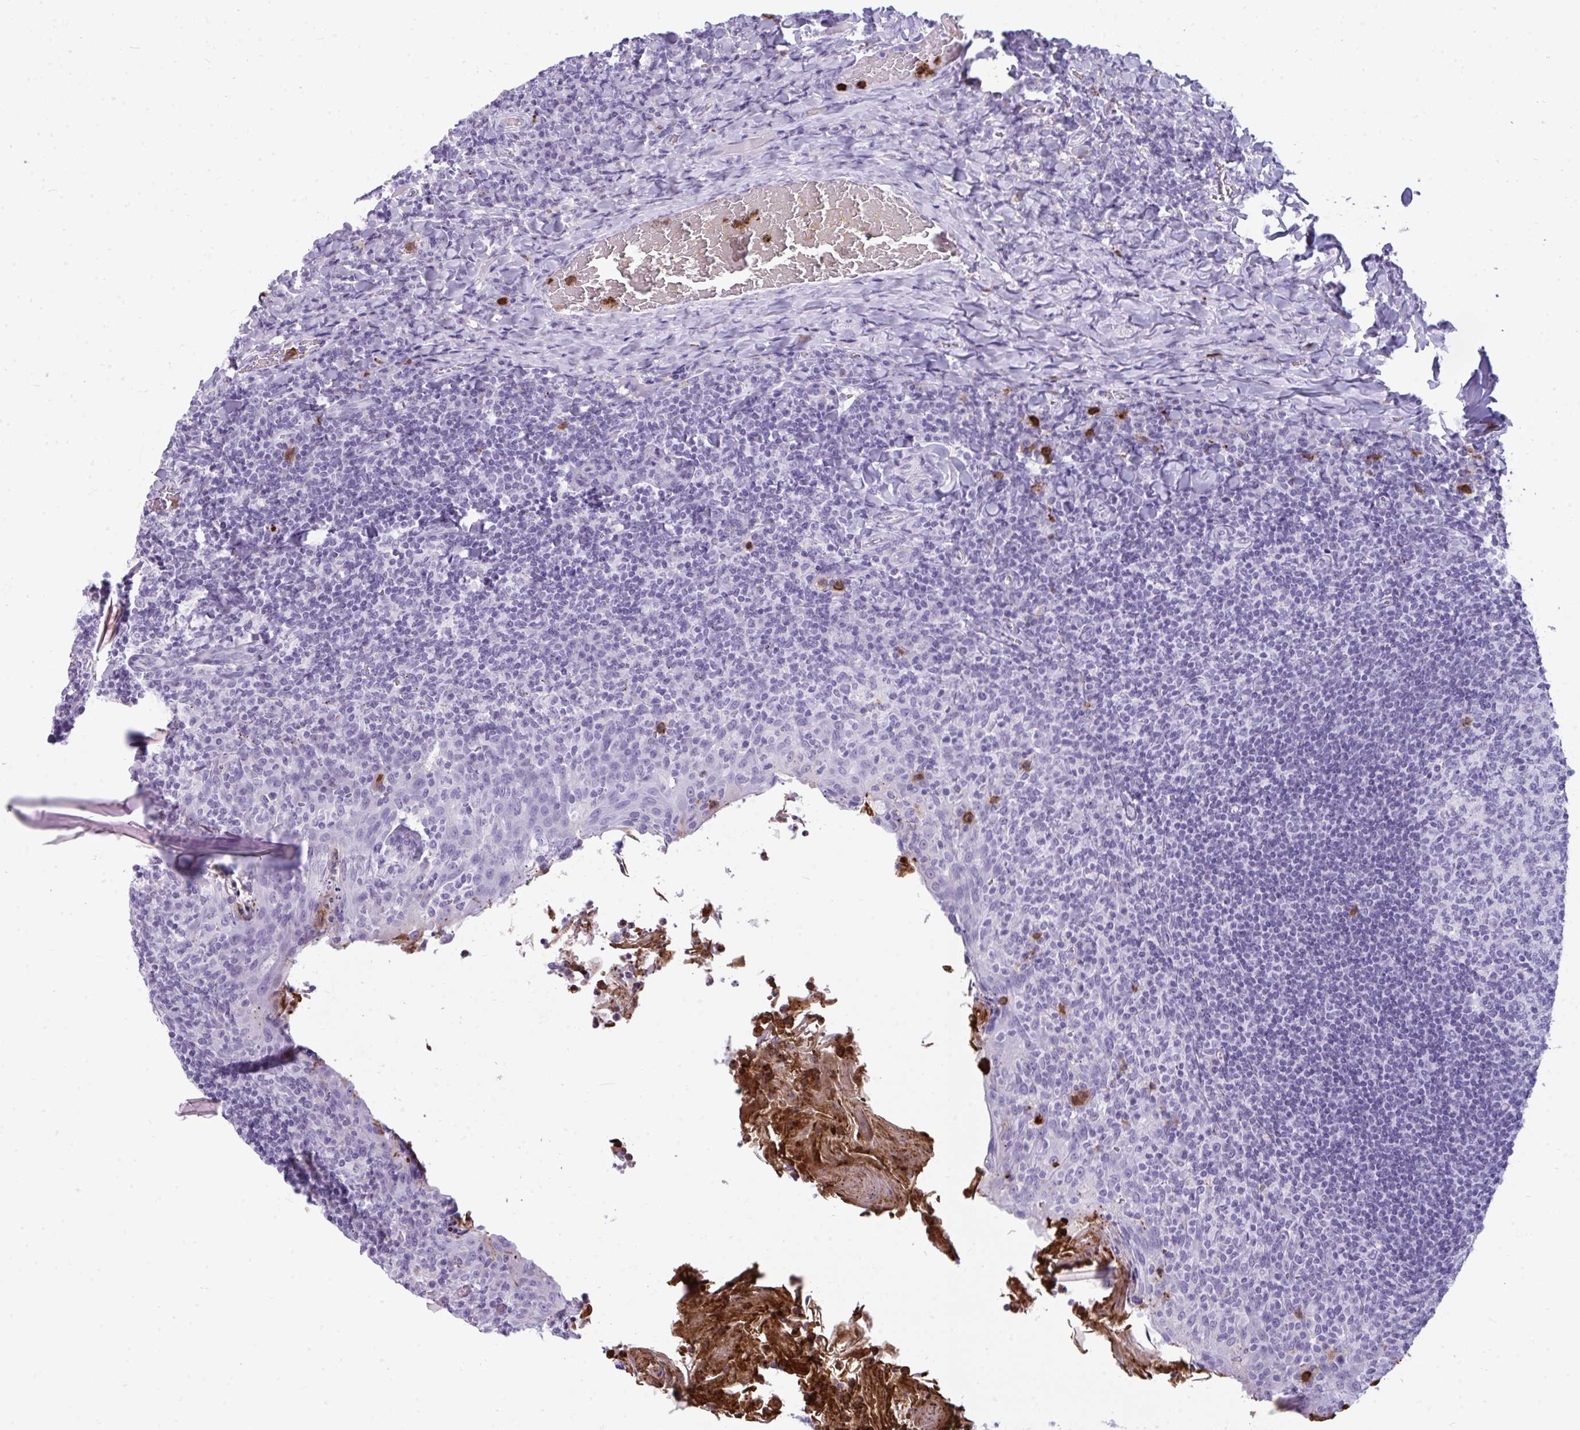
{"staining": {"intensity": "negative", "quantity": "none", "location": "none"}, "tissue": "tonsil", "cell_type": "Germinal center cells", "image_type": "normal", "snomed": [{"axis": "morphology", "description": "Normal tissue, NOS"}, {"axis": "topography", "description": "Tonsil"}], "caption": "High magnification brightfield microscopy of normal tonsil stained with DAB (brown) and counterstained with hematoxylin (blue): germinal center cells show no significant expression.", "gene": "ARHGAP42", "patient": {"sex": "female", "age": 10}}